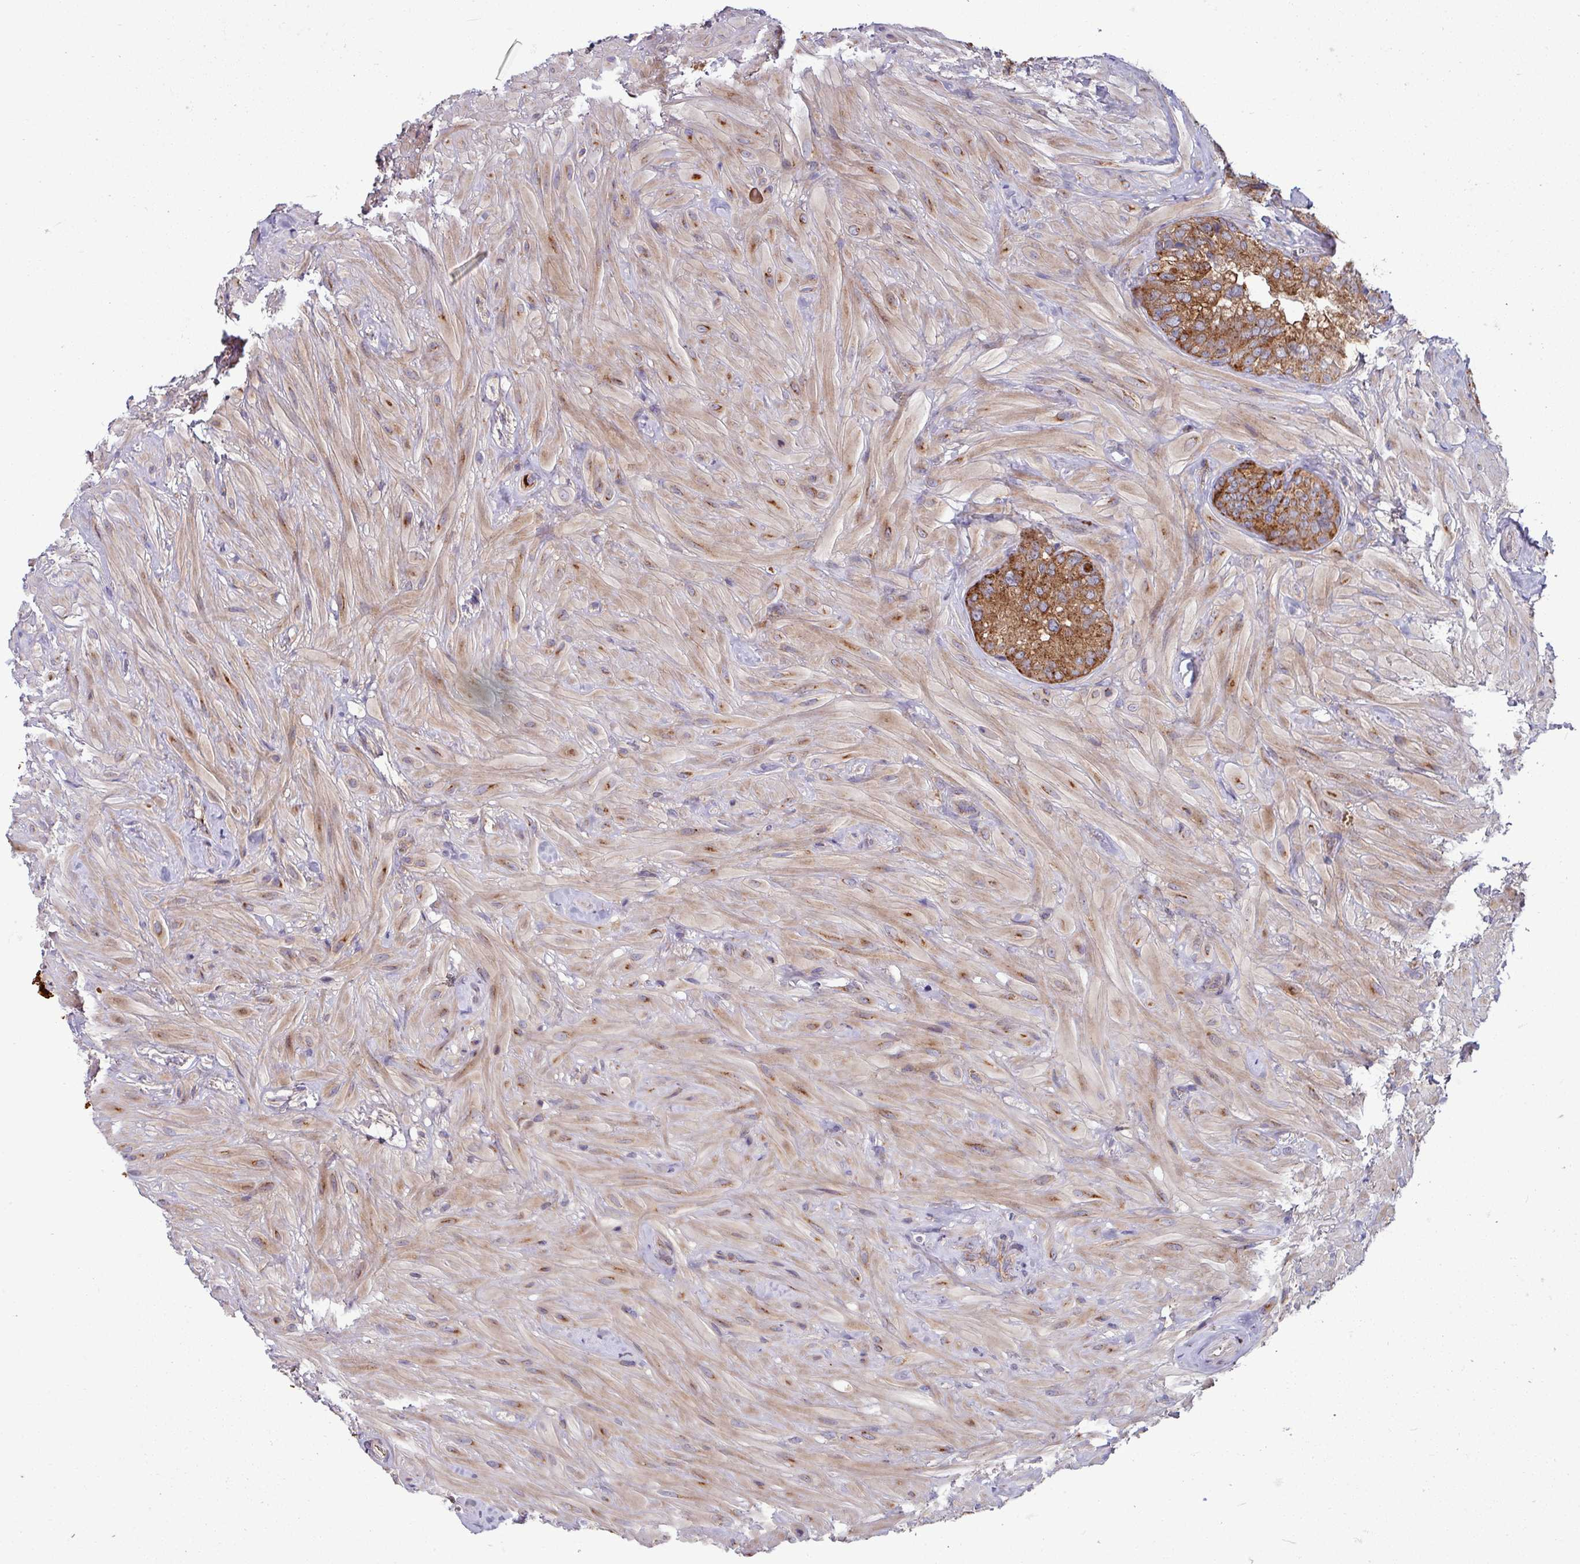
{"staining": {"intensity": "strong", "quantity": ">75%", "location": "cytoplasmic/membranous"}, "tissue": "seminal vesicle", "cell_type": "Glandular cells", "image_type": "normal", "snomed": [{"axis": "morphology", "description": "Normal tissue, NOS"}, {"axis": "topography", "description": "Seminal veicle"}], "caption": "Immunohistochemical staining of unremarkable seminal vesicle reveals >75% levels of strong cytoplasmic/membranous protein expression in approximately >75% of glandular cells.", "gene": "LSM12", "patient": {"sex": "male", "age": 60}}